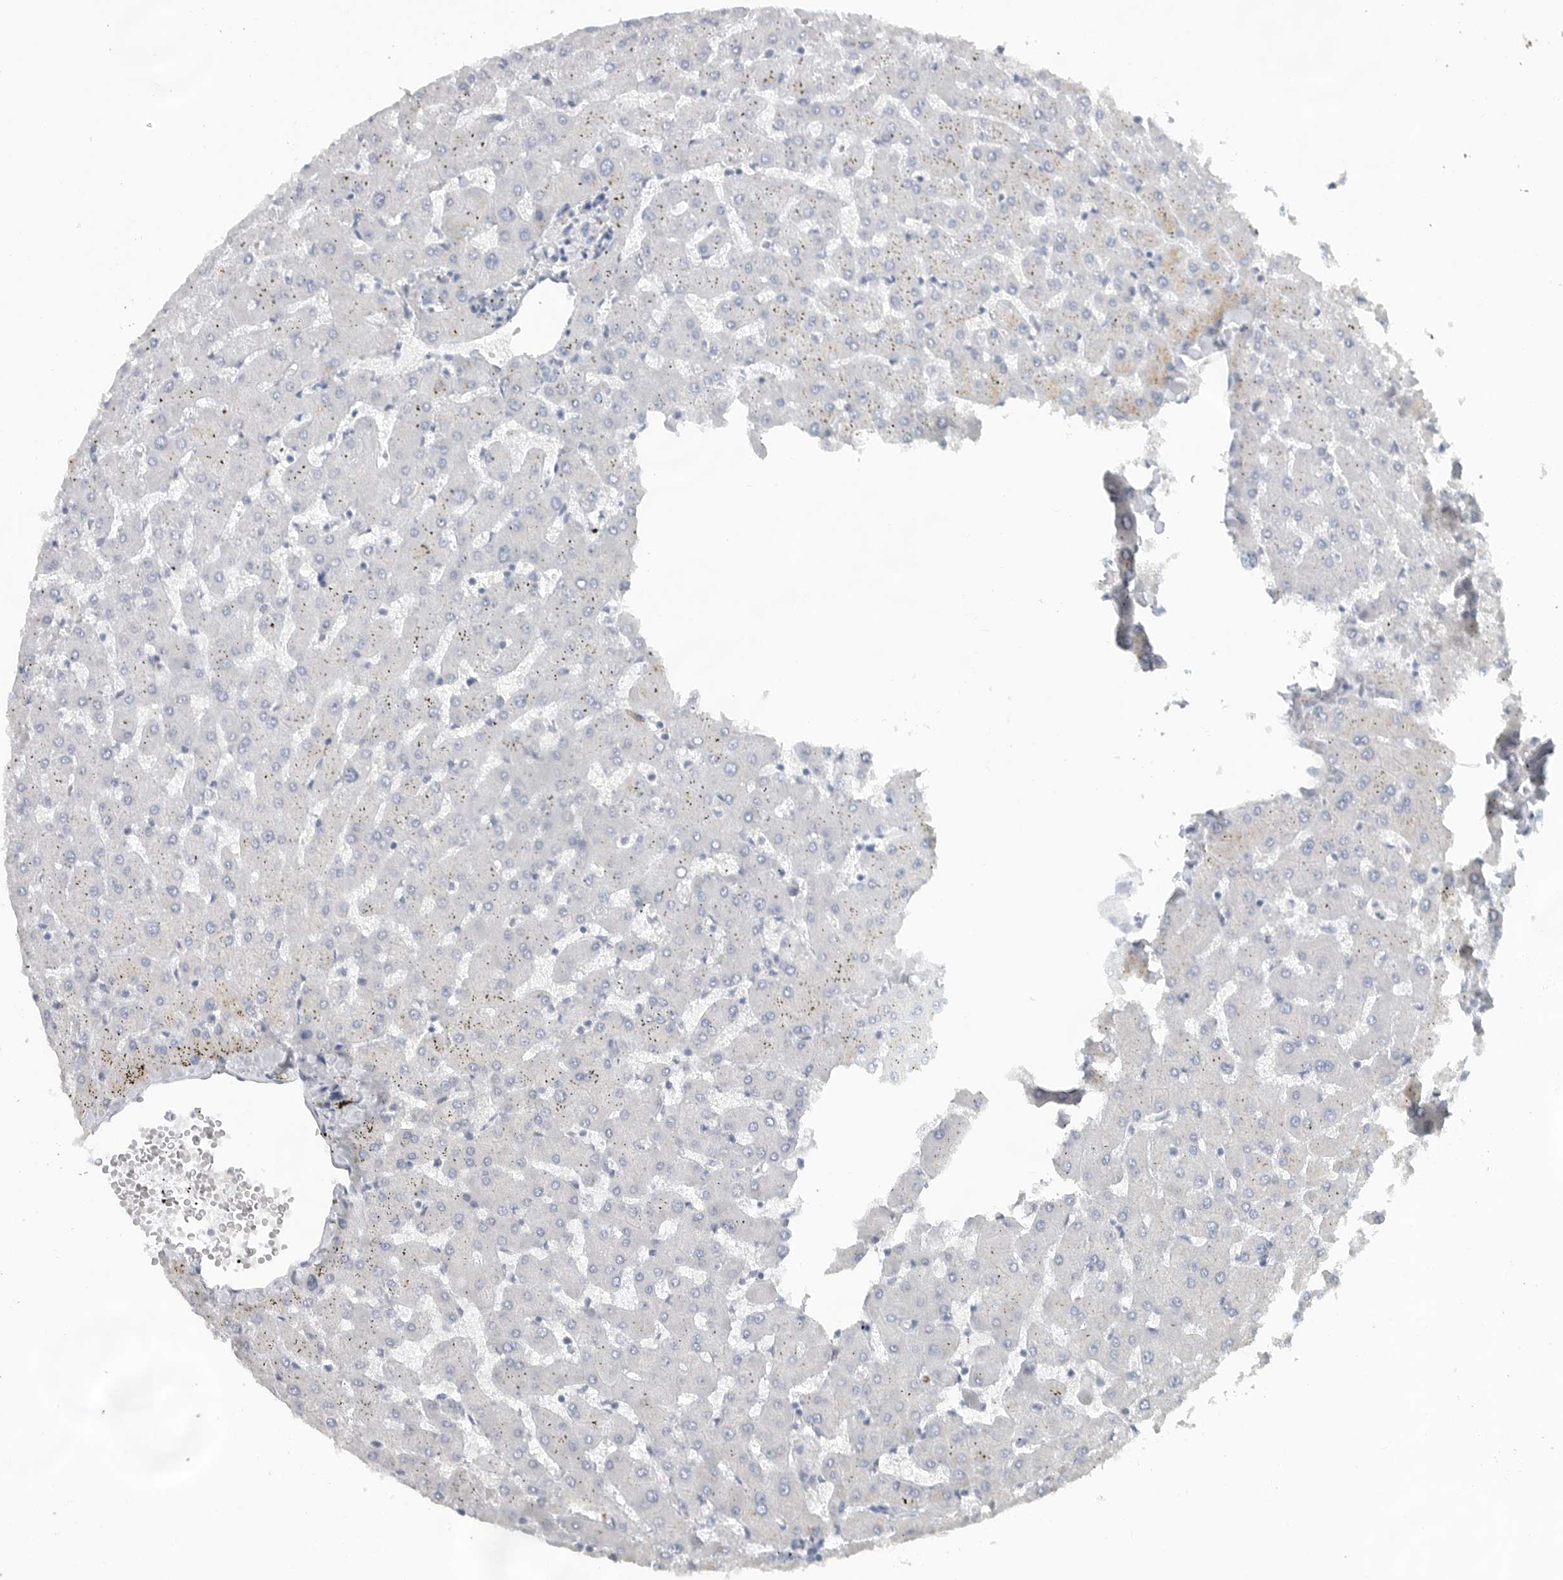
{"staining": {"intensity": "negative", "quantity": "none", "location": "none"}, "tissue": "liver", "cell_type": "Cholangiocytes", "image_type": "normal", "snomed": [{"axis": "morphology", "description": "Normal tissue, NOS"}, {"axis": "topography", "description": "Liver"}], "caption": "DAB (3,3'-diaminobenzidine) immunohistochemical staining of unremarkable human liver exhibits no significant positivity in cholangiocytes.", "gene": "PAM", "patient": {"sex": "female", "age": 63}}